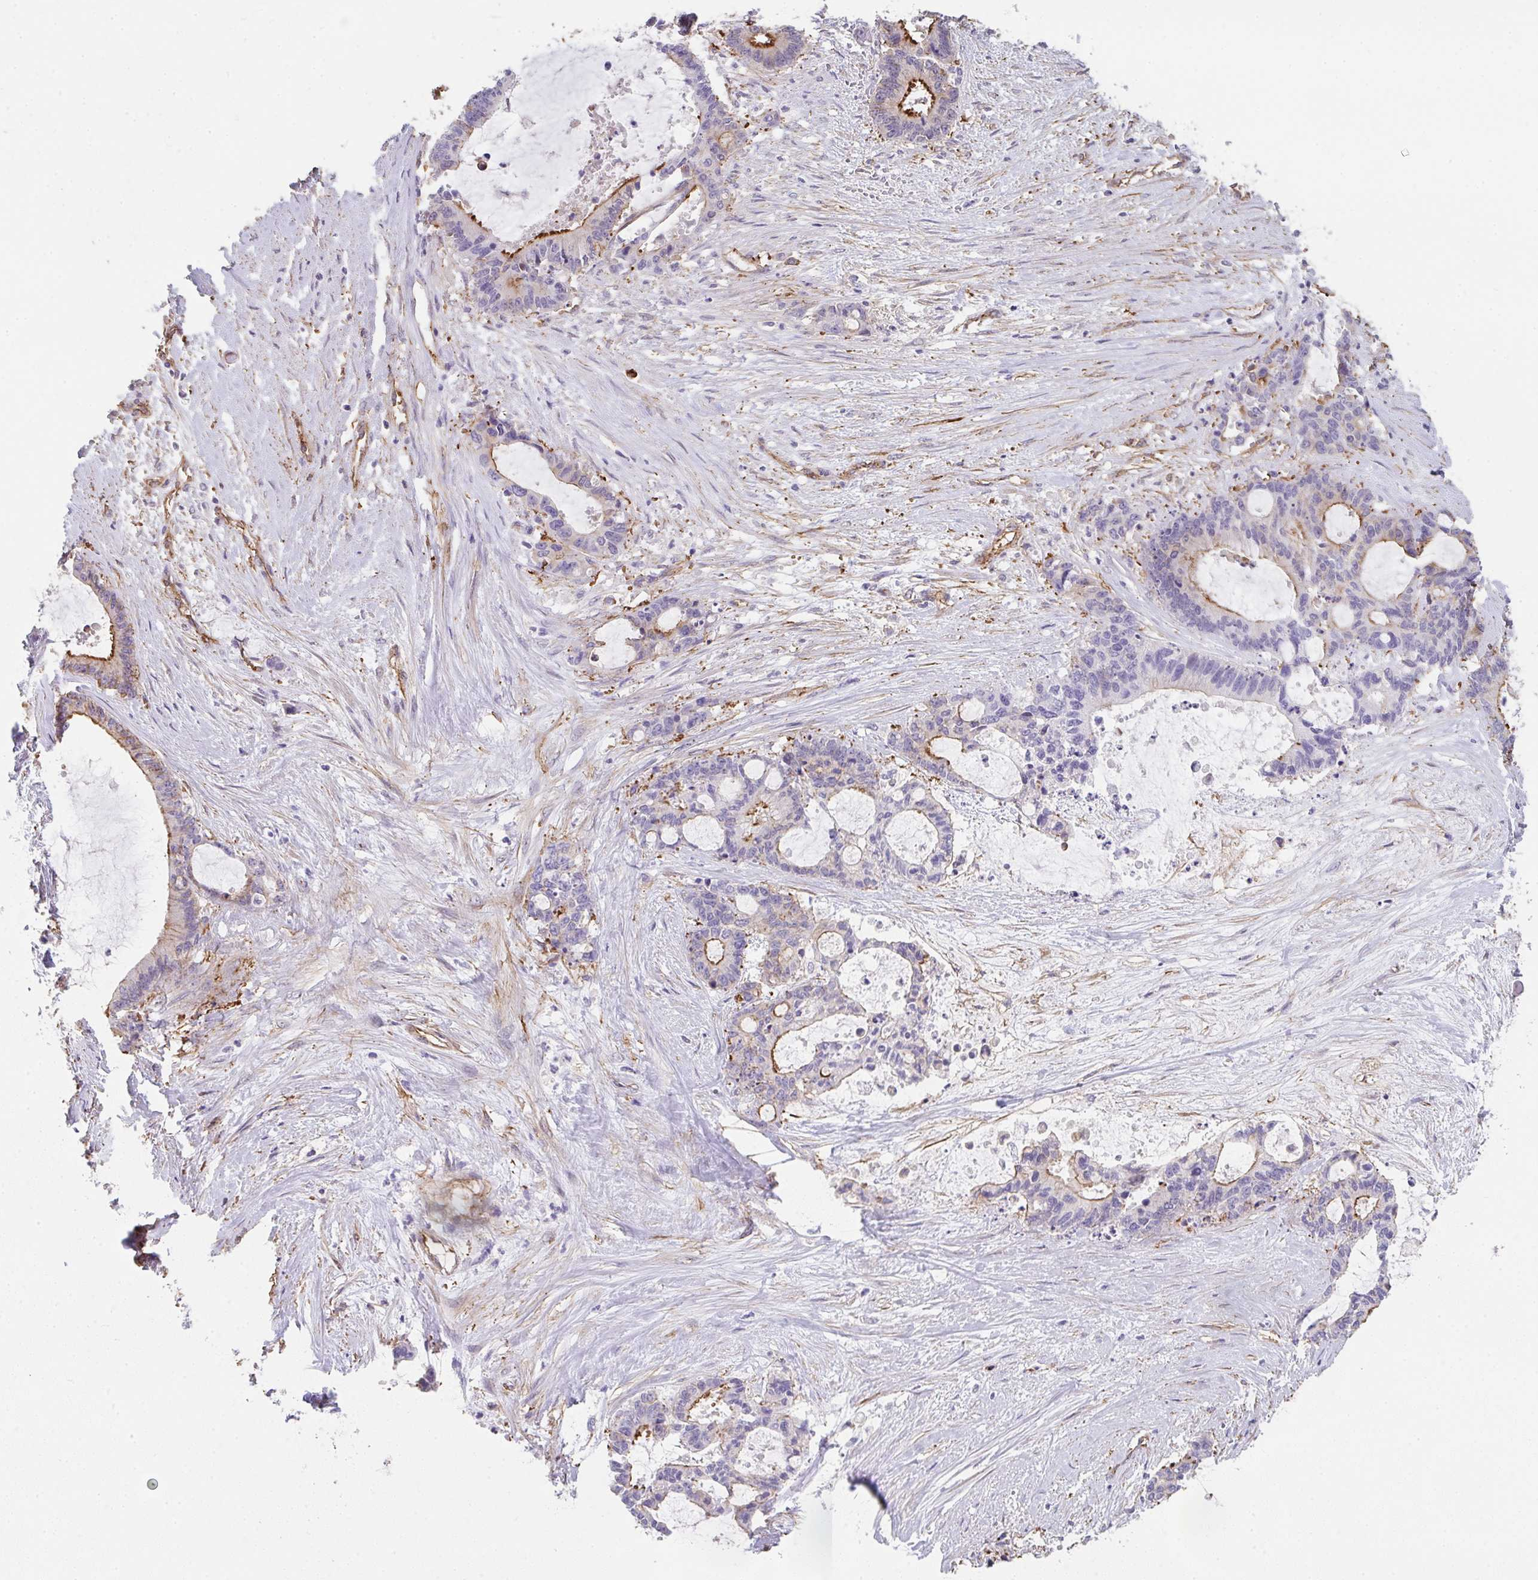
{"staining": {"intensity": "moderate", "quantity": "<25%", "location": "cytoplasmic/membranous"}, "tissue": "liver cancer", "cell_type": "Tumor cells", "image_type": "cancer", "snomed": [{"axis": "morphology", "description": "Normal tissue, NOS"}, {"axis": "morphology", "description": "Cholangiocarcinoma"}, {"axis": "topography", "description": "Liver"}, {"axis": "topography", "description": "Peripheral nerve tissue"}], "caption": "High-power microscopy captured an immunohistochemistry (IHC) image of liver cholangiocarcinoma, revealing moderate cytoplasmic/membranous expression in approximately <25% of tumor cells. (DAB = brown stain, brightfield microscopy at high magnification).", "gene": "DBN1", "patient": {"sex": "female", "age": 73}}